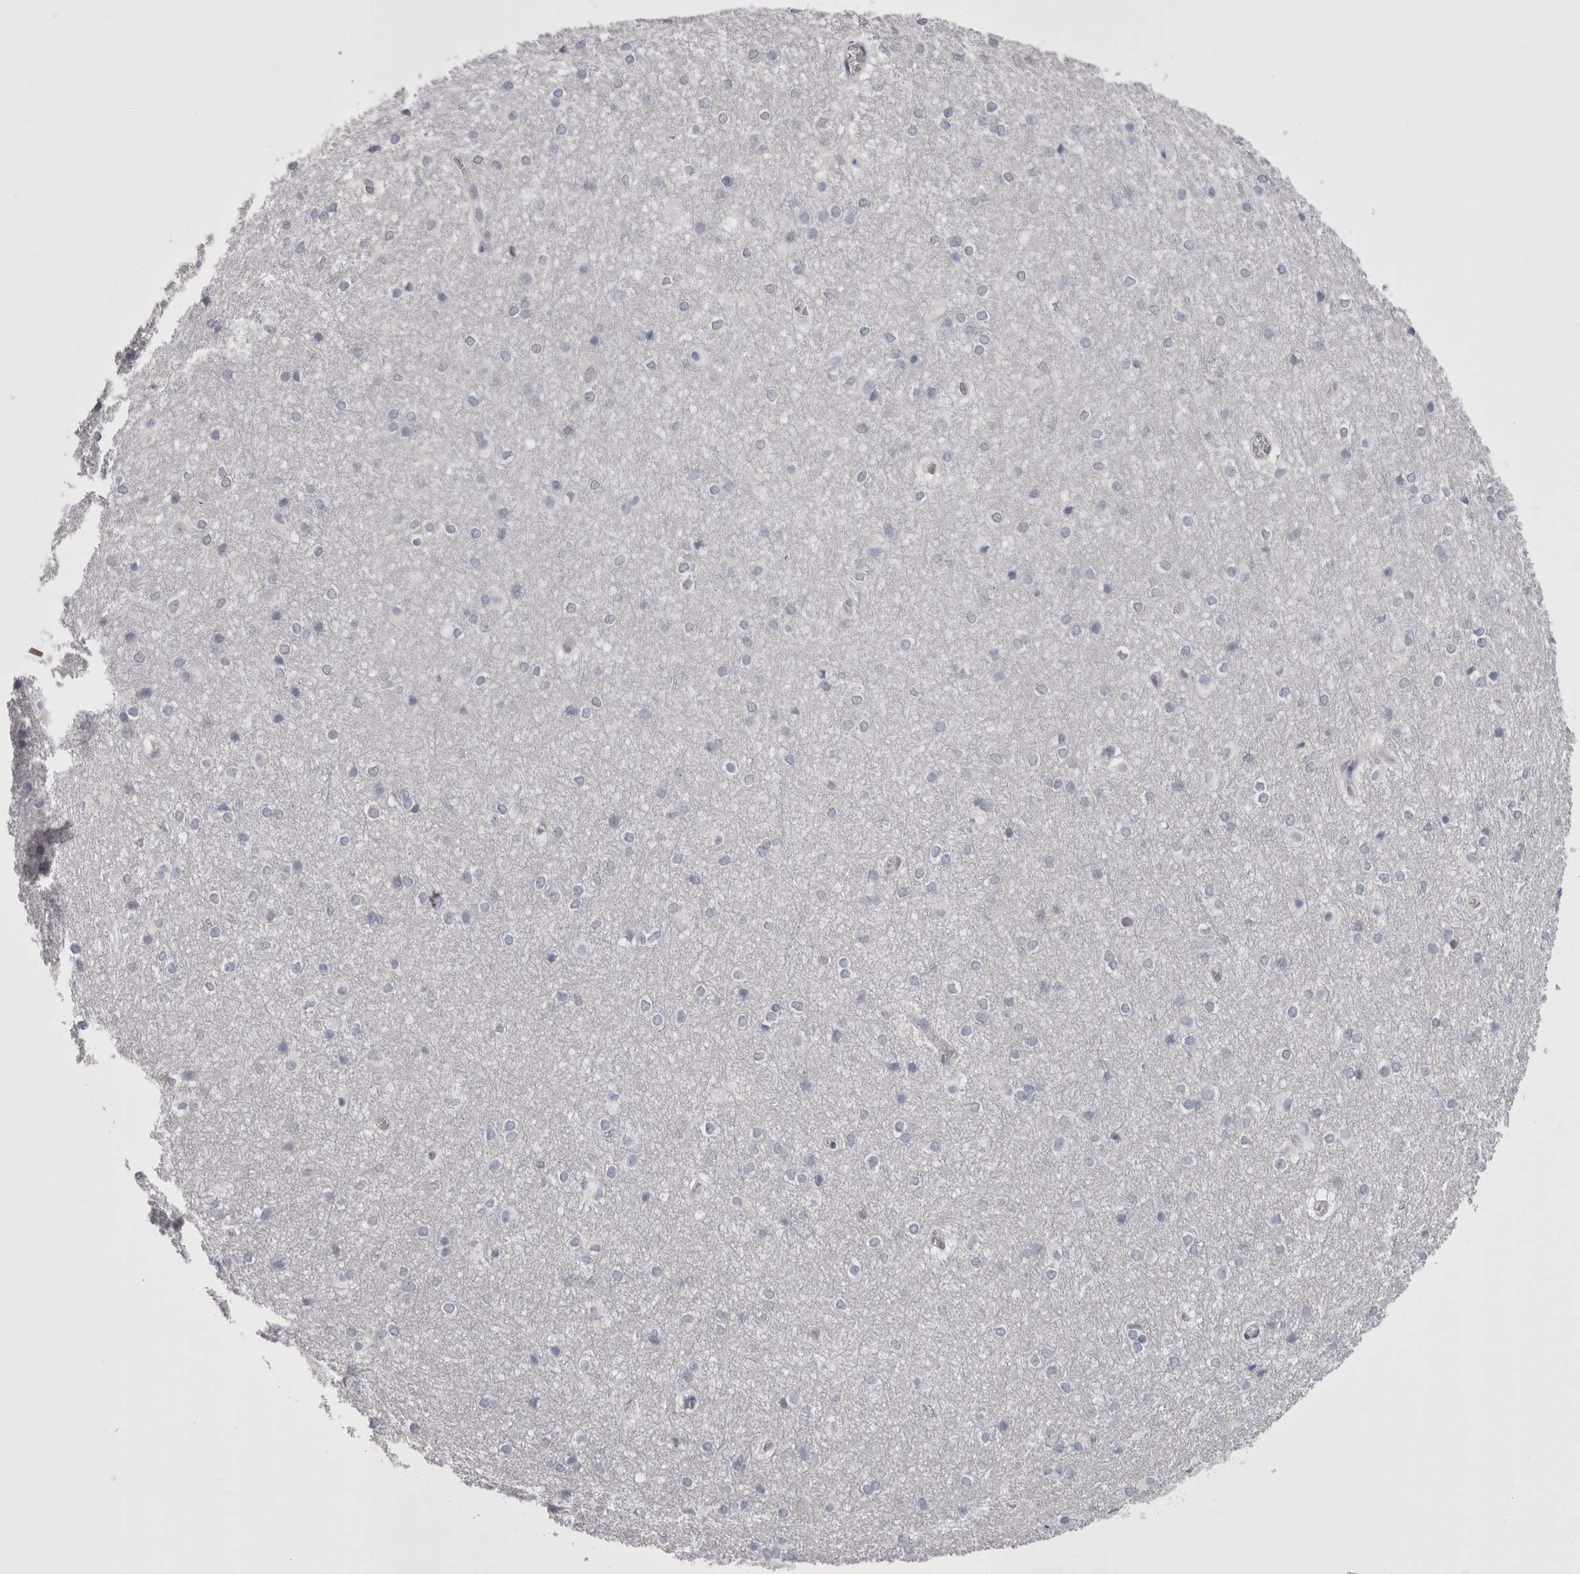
{"staining": {"intensity": "negative", "quantity": "none", "location": "none"}, "tissue": "caudate", "cell_type": "Glial cells", "image_type": "normal", "snomed": [{"axis": "morphology", "description": "Normal tissue, NOS"}, {"axis": "topography", "description": "Lateral ventricle wall"}], "caption": "Photomicrograph shows no protein expression in glial cells of normal caudate. (DAB immunohistochemistry with hematoxylin counter stain).", "gene": "CDHR5", "patient": {"sex": "female", "age": 19}}